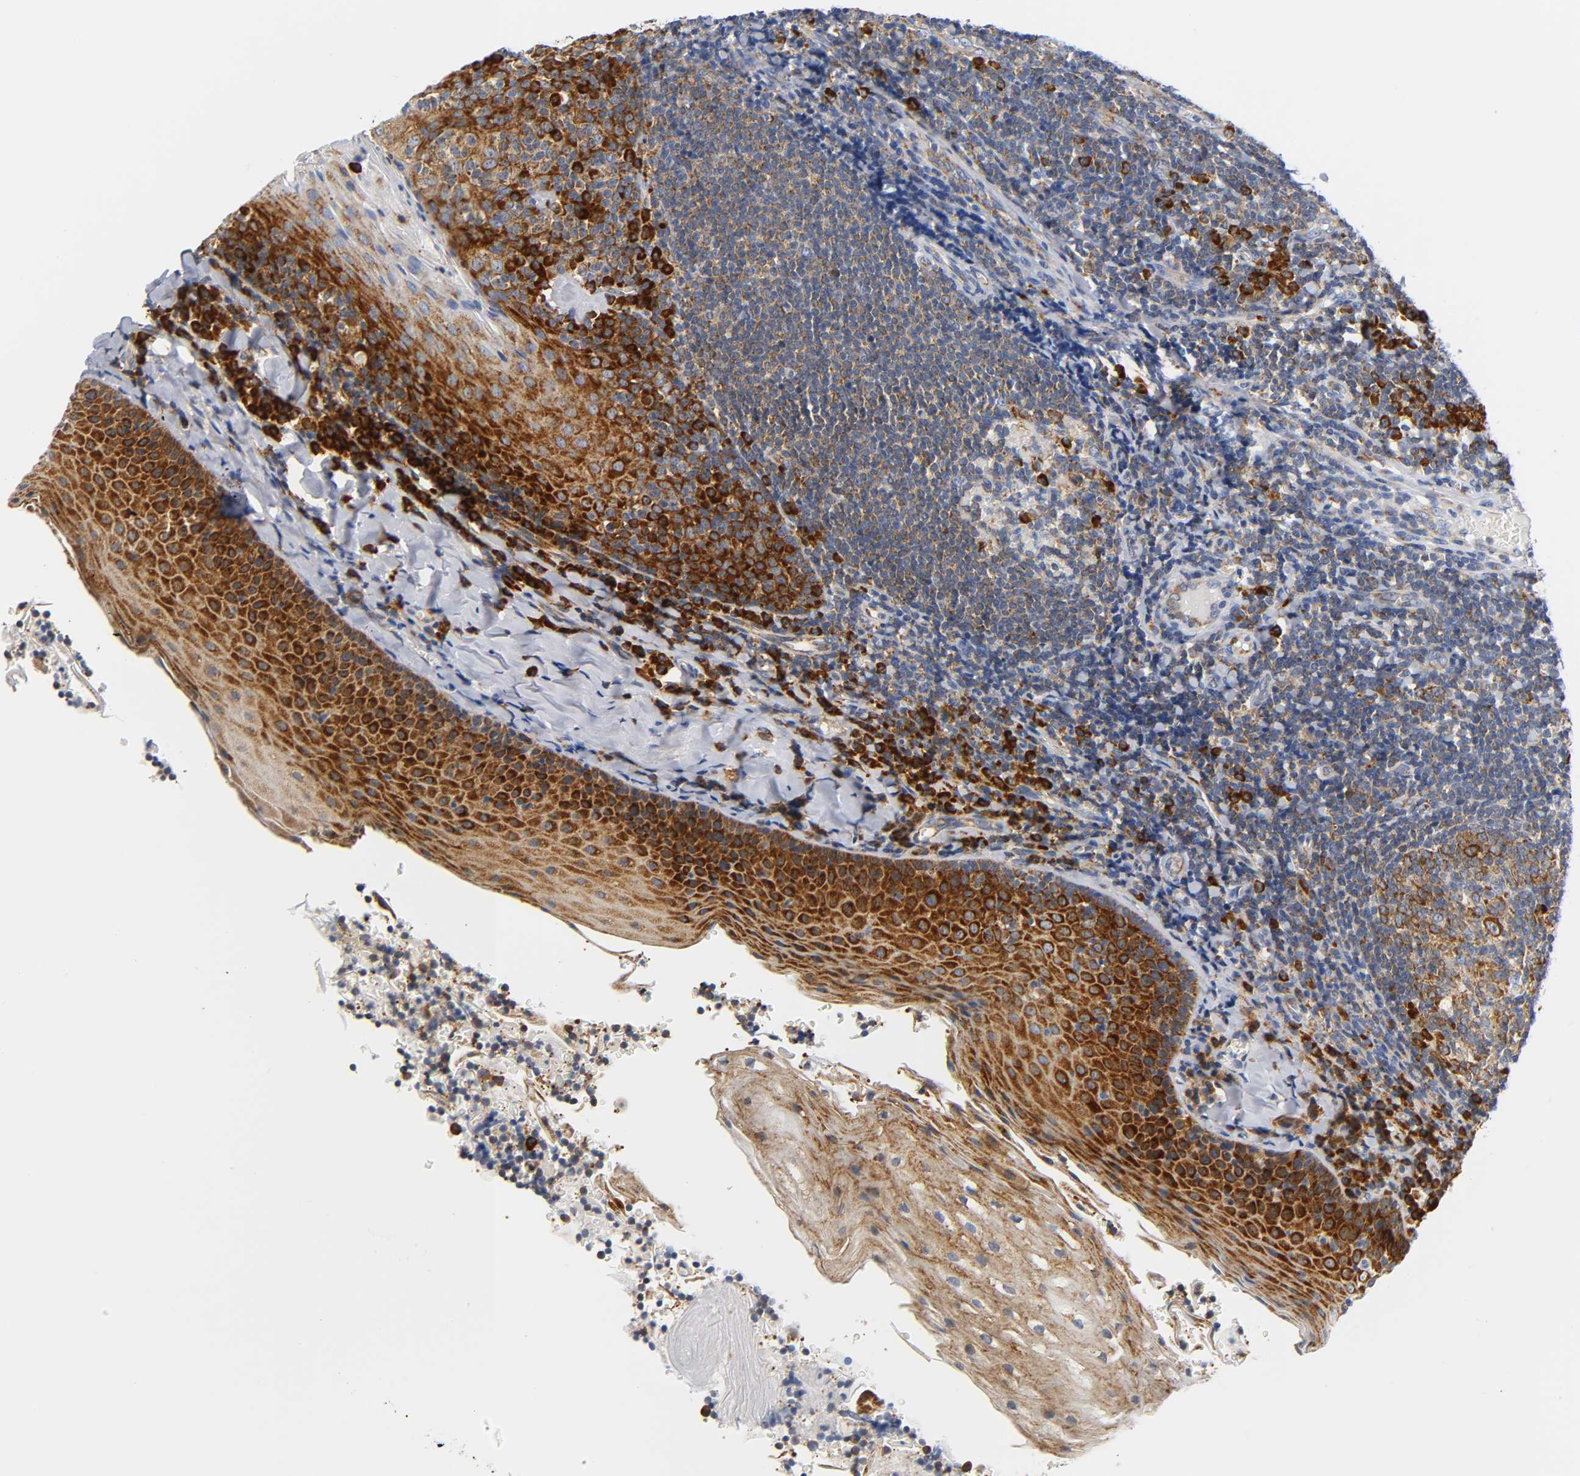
{"staining": {"intensity": "strong", "quantity": ">75%", "location": "cytoplasmic/membranous"}, "tissue": "tonsil", "cell_type": "Germinal center cells", "image_type": "normal", "snomed": [{"axis": "morphology", "description": "Normal tissue, NOS"}, {"axis": "topography", "description": "Tonsil"}], "caption": "A micrograph of human tonsil stained for a protein displays strong cytoplasmic/membranous brown staining in germinal center cells. (DAB (3,3'-diaminobenzidine) IHC with brightfield microscopy, high magnification).", "gene": "REL", "patient": {"sex": "male", "age": 31}}